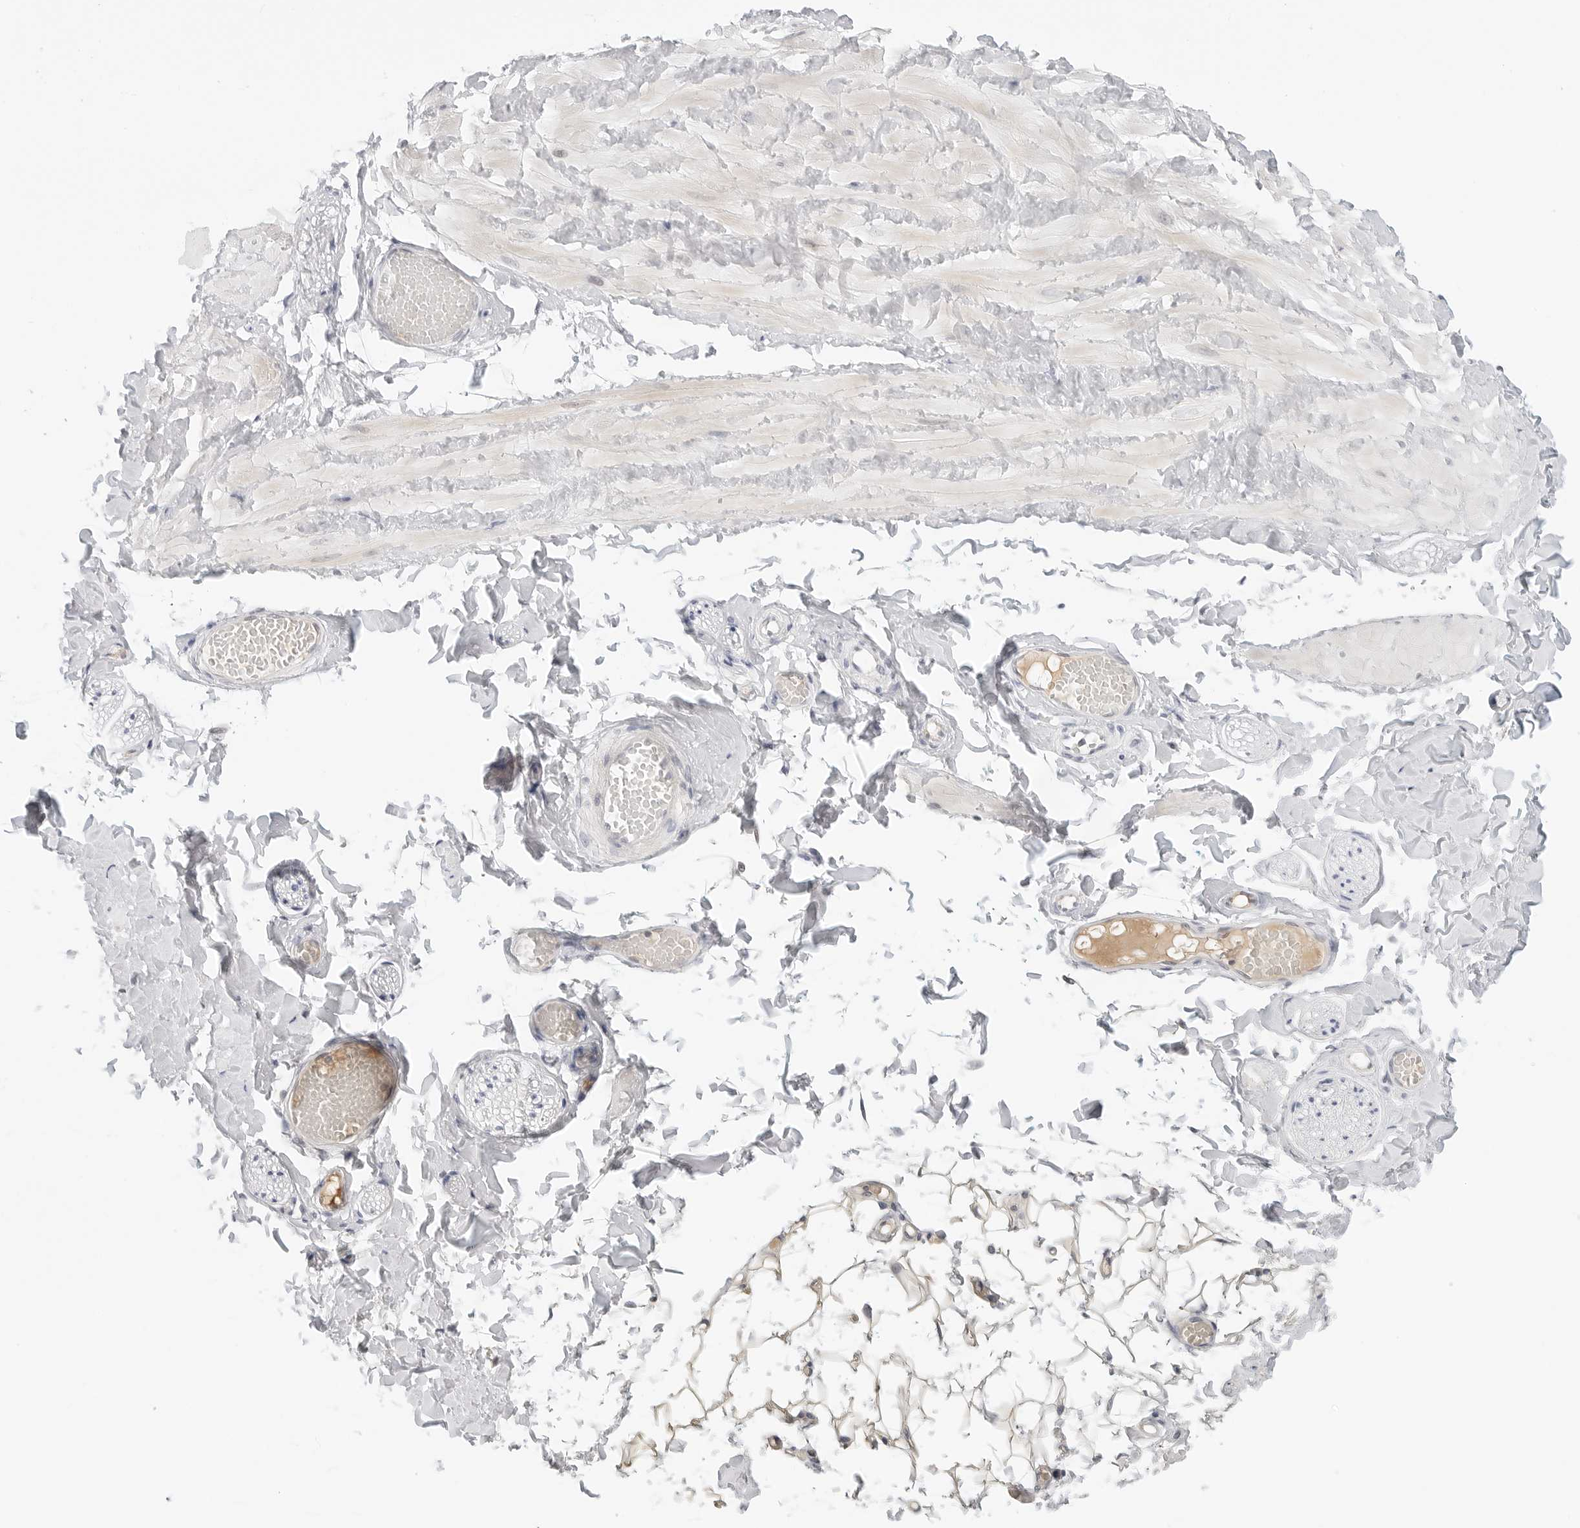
{"staining": {"intensity": "negative", "quantity": "none", "location": "none"}, "tissue": "adipose tissue", "cell_type": "Adipocytes", "image_type": "normal", "snomed": [{"axis": "morphology", "description": "Normal tissue, NOS"}, {"axis": "topography", "description": "Adipose tissue"}, {"axis": "topography", "description": "Vascular tissue"}, {"axis": "topography", "description": "Peripheral nerve tissue"}], "caption": "Immunohistochemistry of normal human adipose tissue reveals no expression in adipocytes.", "gene": "TSEN2", "patient": {"sex": "male", "age": 25}}